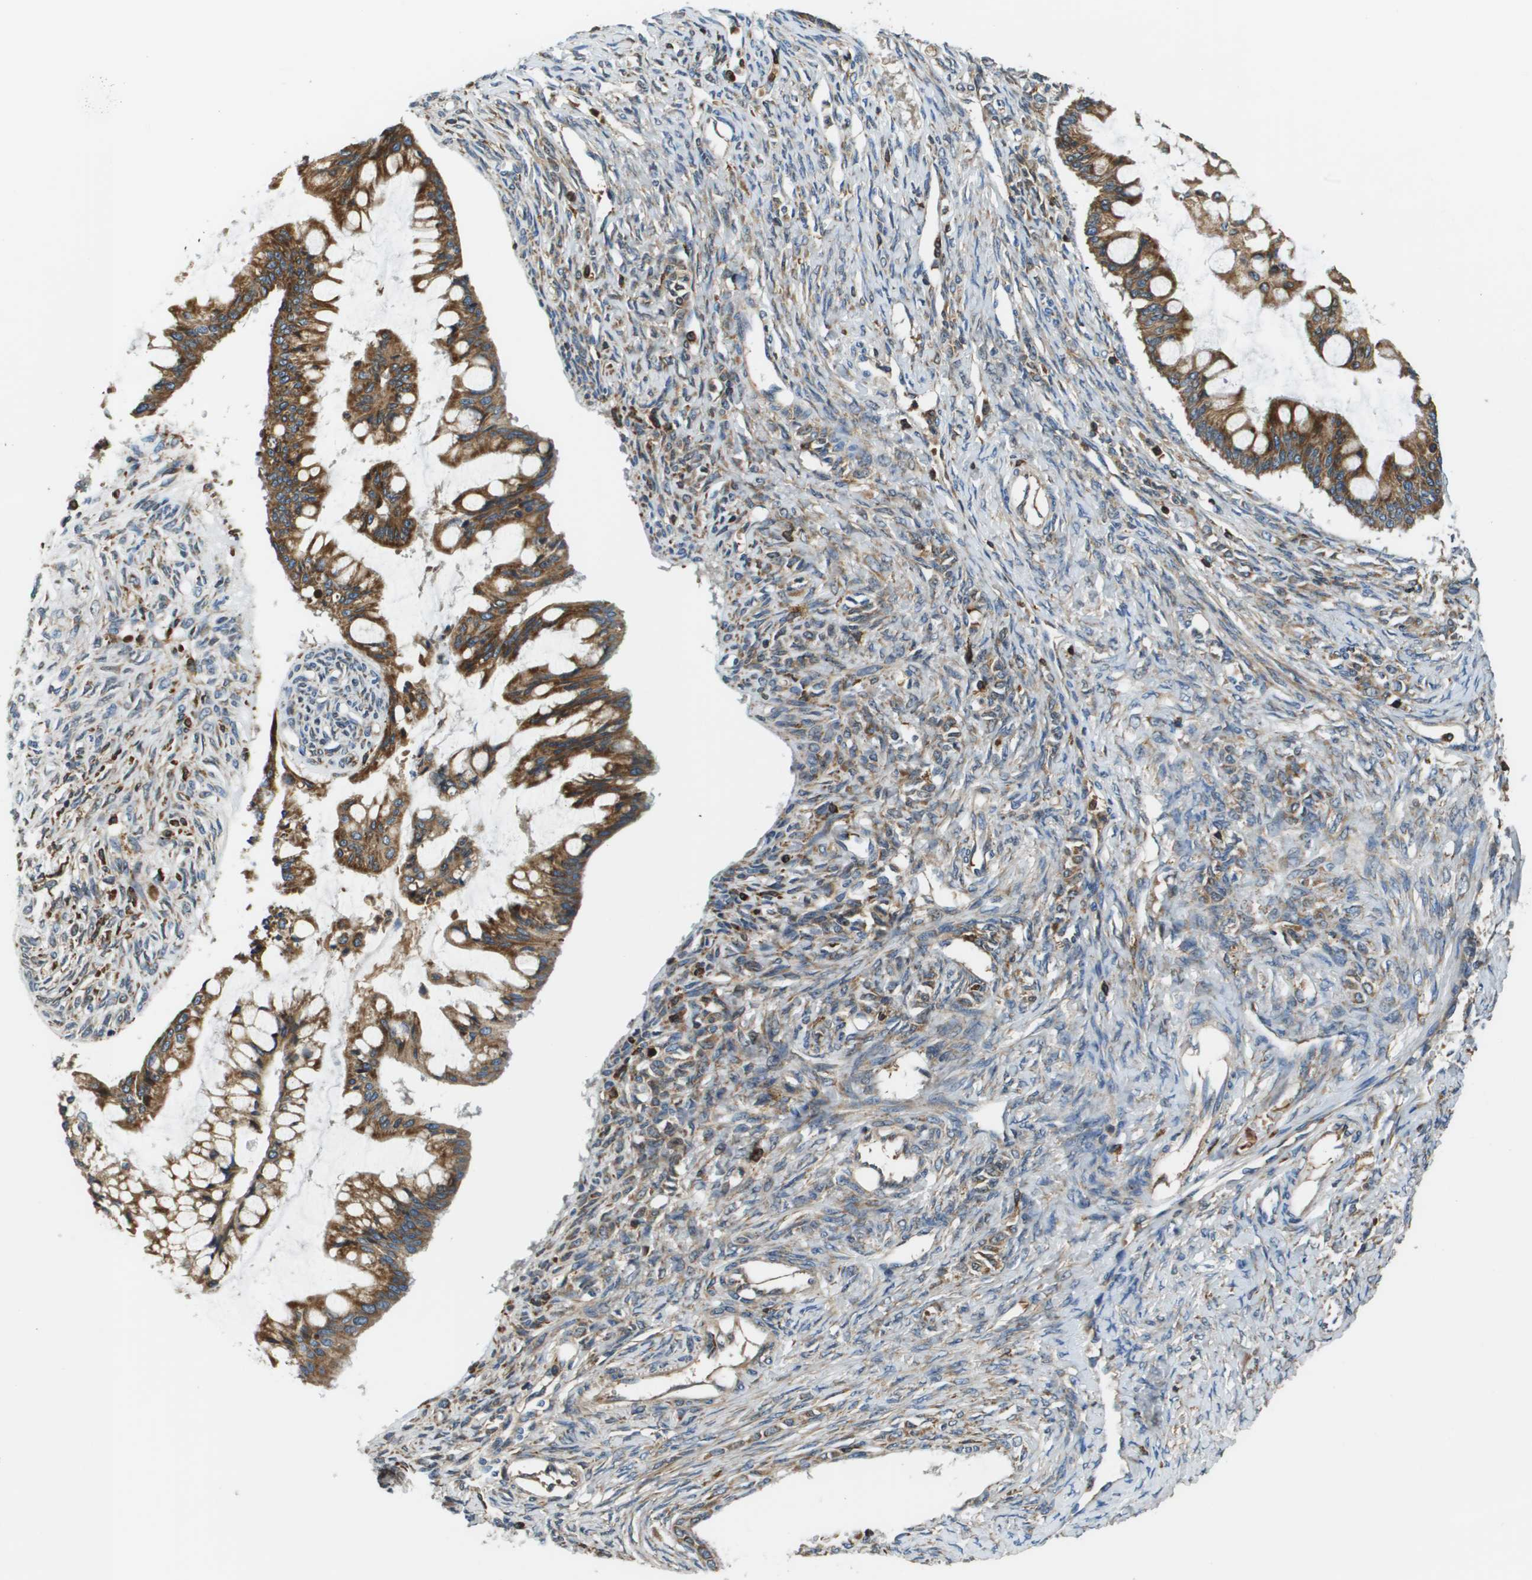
{"staining": {"intensity": "moderate", "quantity": ">75%", "location": "cytoplasmic/membranous"}, "tissue": "ovarian cancer", "cell_type": "Tumor cells", "image_type": "cancer", "snomed": [{"axis": "morphology", "description": "Cystadenocarcinoma, mucinous, NOS"}, {"axis": "topography", "description": "Ovary"}], "caption": "Protein staining by immunohistochemistry displays moderate cytoplasmic/membranous positivity in about >75% of tumor cells in mucinous cystadenocarcinoma (ovarian).", "gene": "CNPY3", "patient": {"sex": "female", "age": 73}}